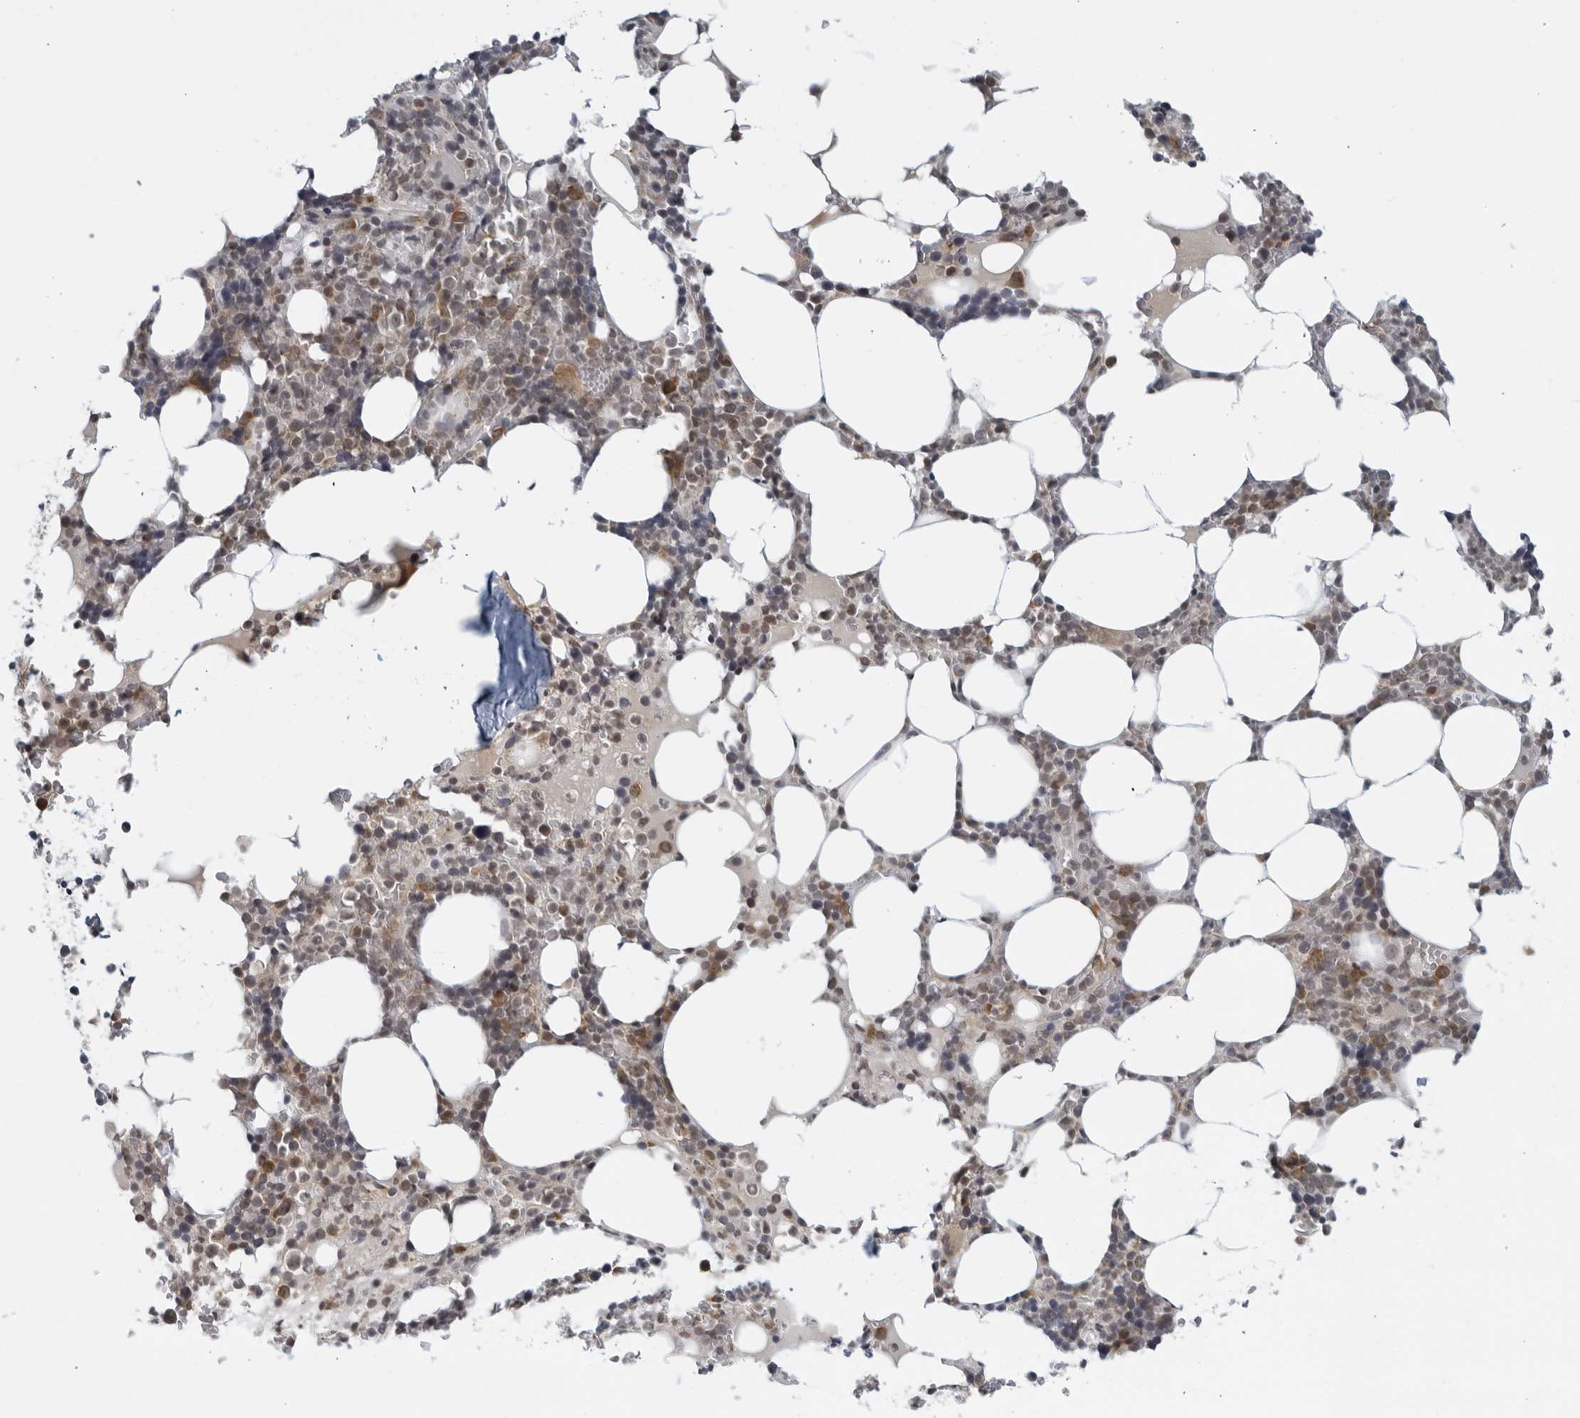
{"staining": {"intensity": "moderate", "quantity": "<25%", "location": "cytoplasmic/membranous,nuclear"}, "tissue": "bone marrow", "cell_type": "Hematopoietic cells", "image_type": "normal", "snomed": [{"axis": "morphology", "description": "Normal tissue, NOS"}, {"axis": "topography", "description": "Bone marrow"}], "caption": "Immunohistochemistry (DAB) staining of unremarkable bone marrow exhibits moderate cytoplasmic/membranous,nuclear protein expression in approximately <25% of hematopoietic cells.", "gene": "RC3H1", "patient": {"sex": "male", "age": 58}}